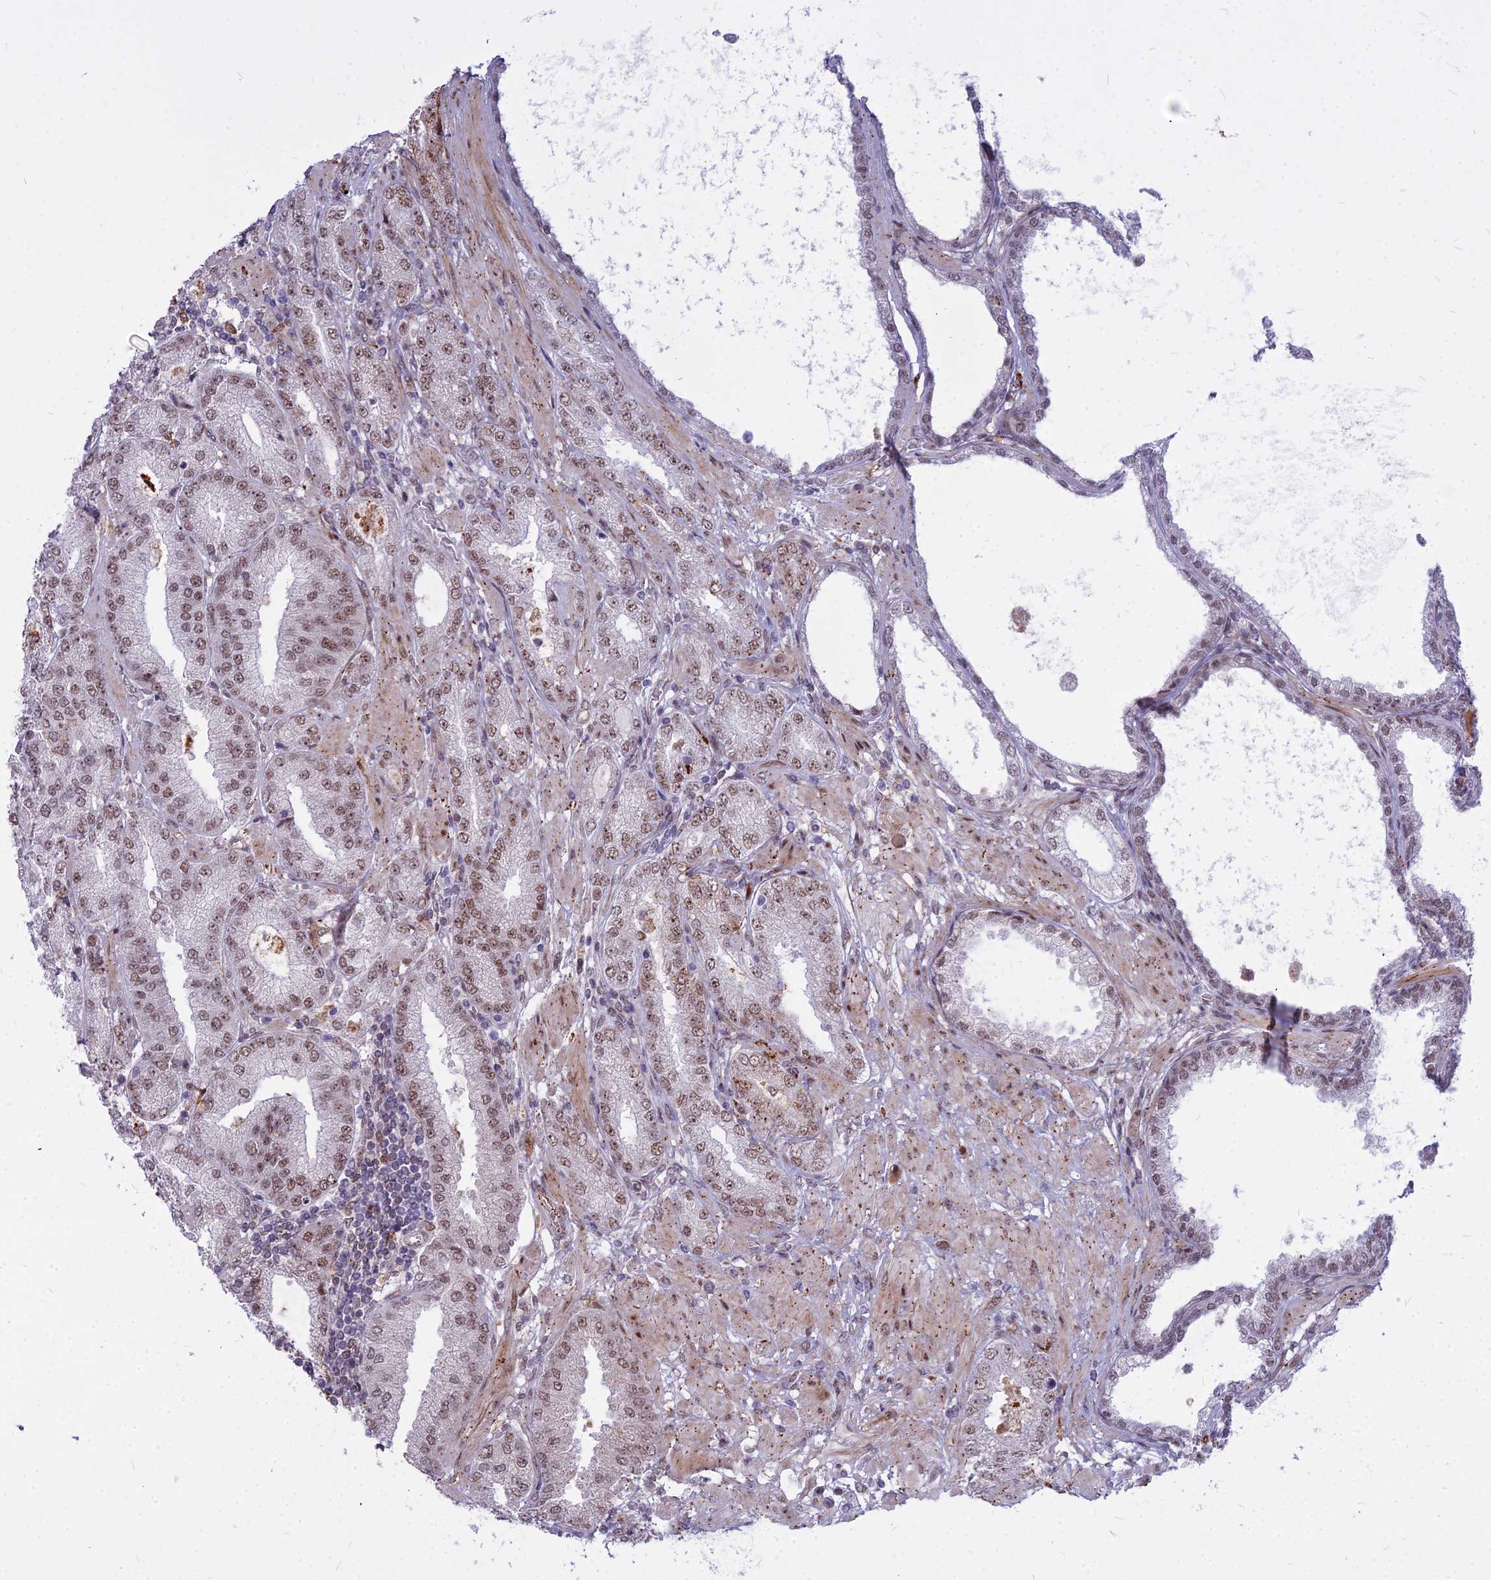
{"staining": {"intensity": "moderate", "quantity": ">75%", "location": "nuclear"}, "tissue": "prostate cancer", "cell_type": "Tumor cells", "image_type": "cancer", "snomed": [{"axis": "morphology", "description": "Adenocarcinoma, High grade"}, {"axis": "topography", "description": "Prostate"}], "caption": "Immunohistochemical staining of human prostate cancer (adenocarcinoma (high-grade)) exhibits medium levels of moderate nuclear staining in about >75% of tumor cells.", "gene": "ALG10", "patient": {"sex": "male", "age": 71}}